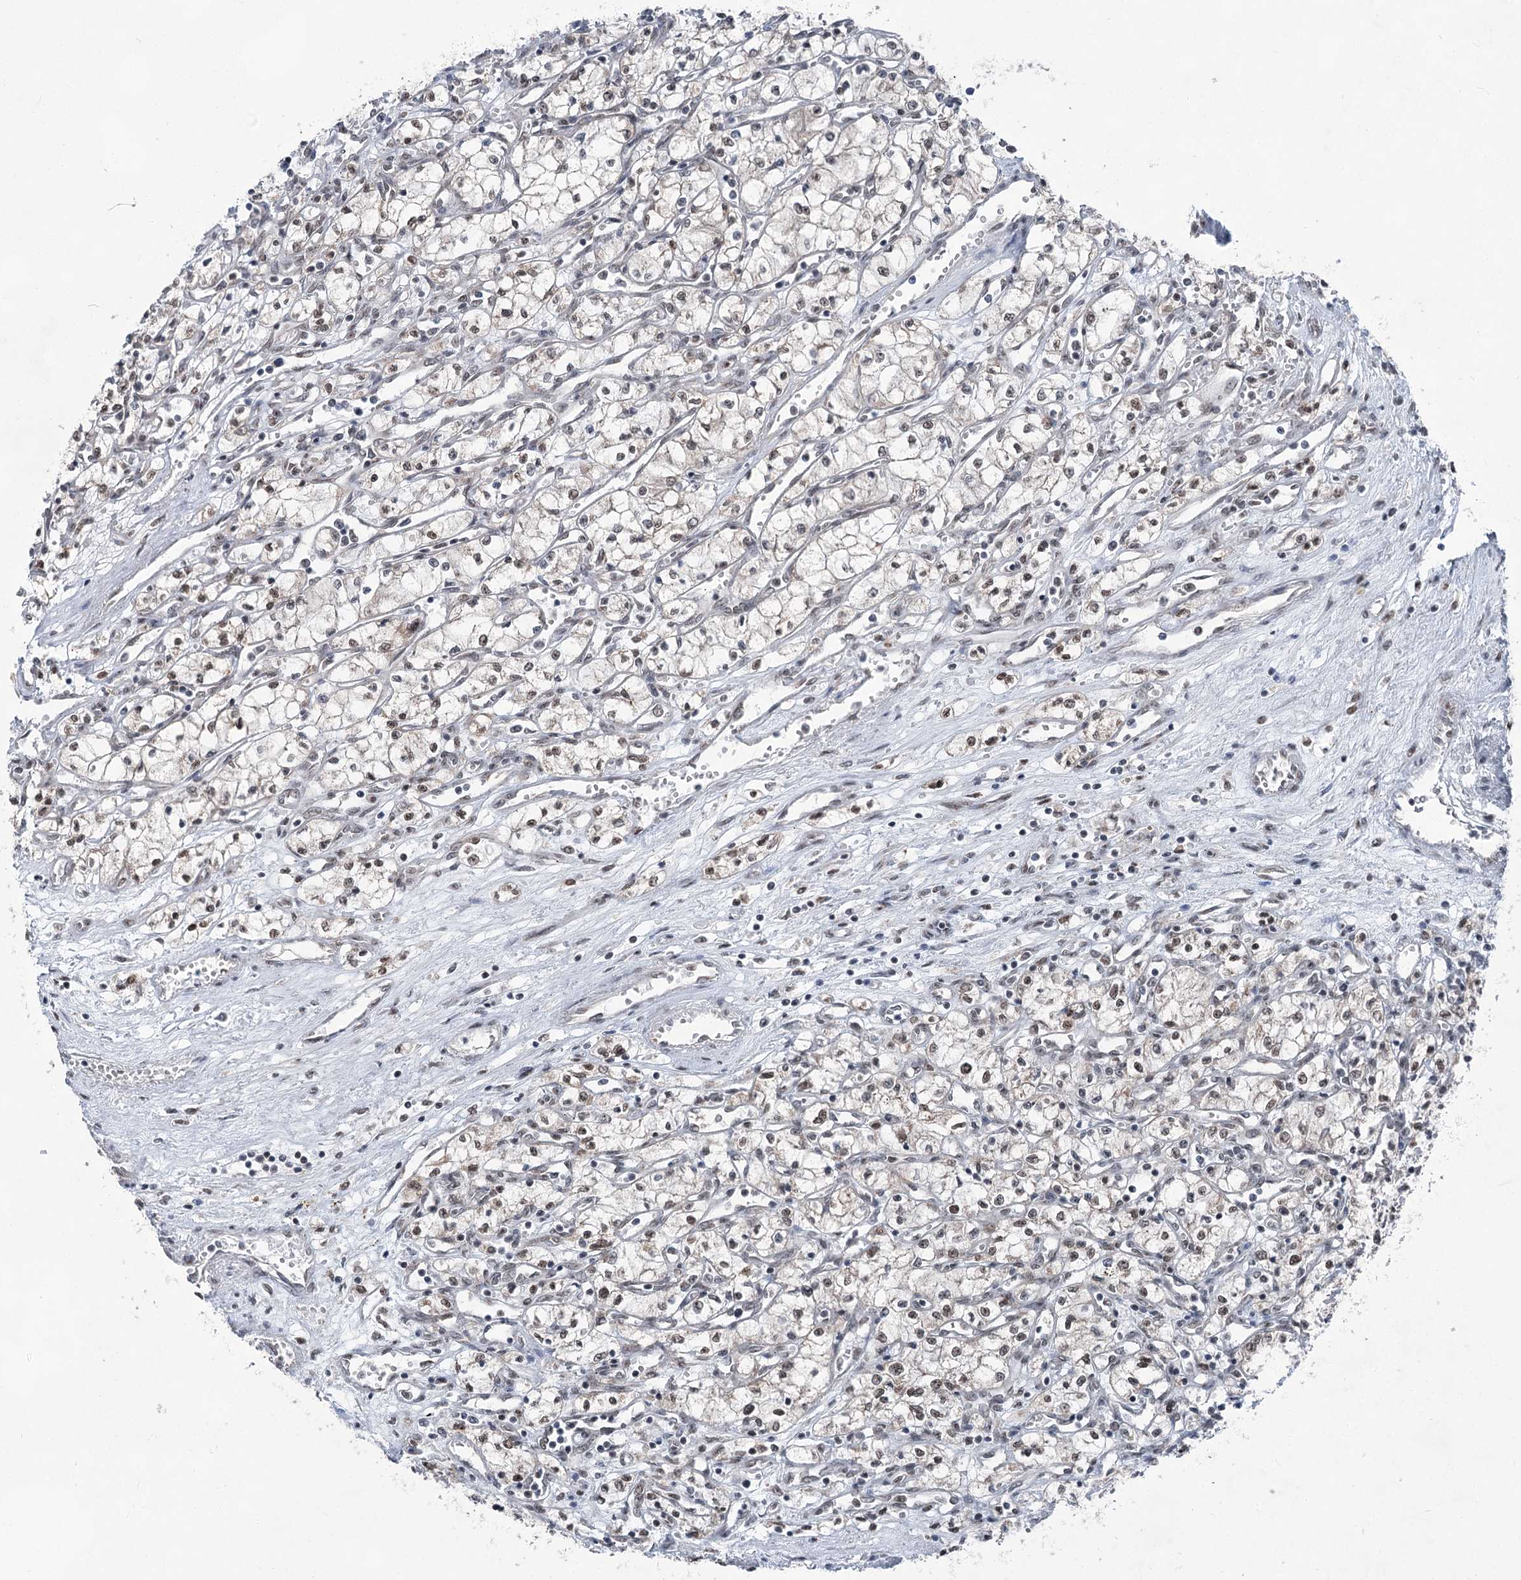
{"staining": {"intensity": "weak", "quantity": "<25%", "location": "cytoplasmic/membranous,nuclear"}, "tissue": "renal cancer", "cell_type": "Tumor cells", "image_type": "cancer", "snomed": [{"axis": "morphology", "description": "Adenocarcinoma, NOS"}, {"axis": "topography", "description": "Kidney"}], "caption": "Immunohistochemical staining of human renal cancer (adenocarcinoma) displays no significant staining in tumor cells. (Stains: DAB immunohistochemistry with hematoxylin counter stain, Microscopy: brightfield microscopy at high magnification).", "gene": "ZCCHC8", "patient": {"sex": "male", "age": 59}}